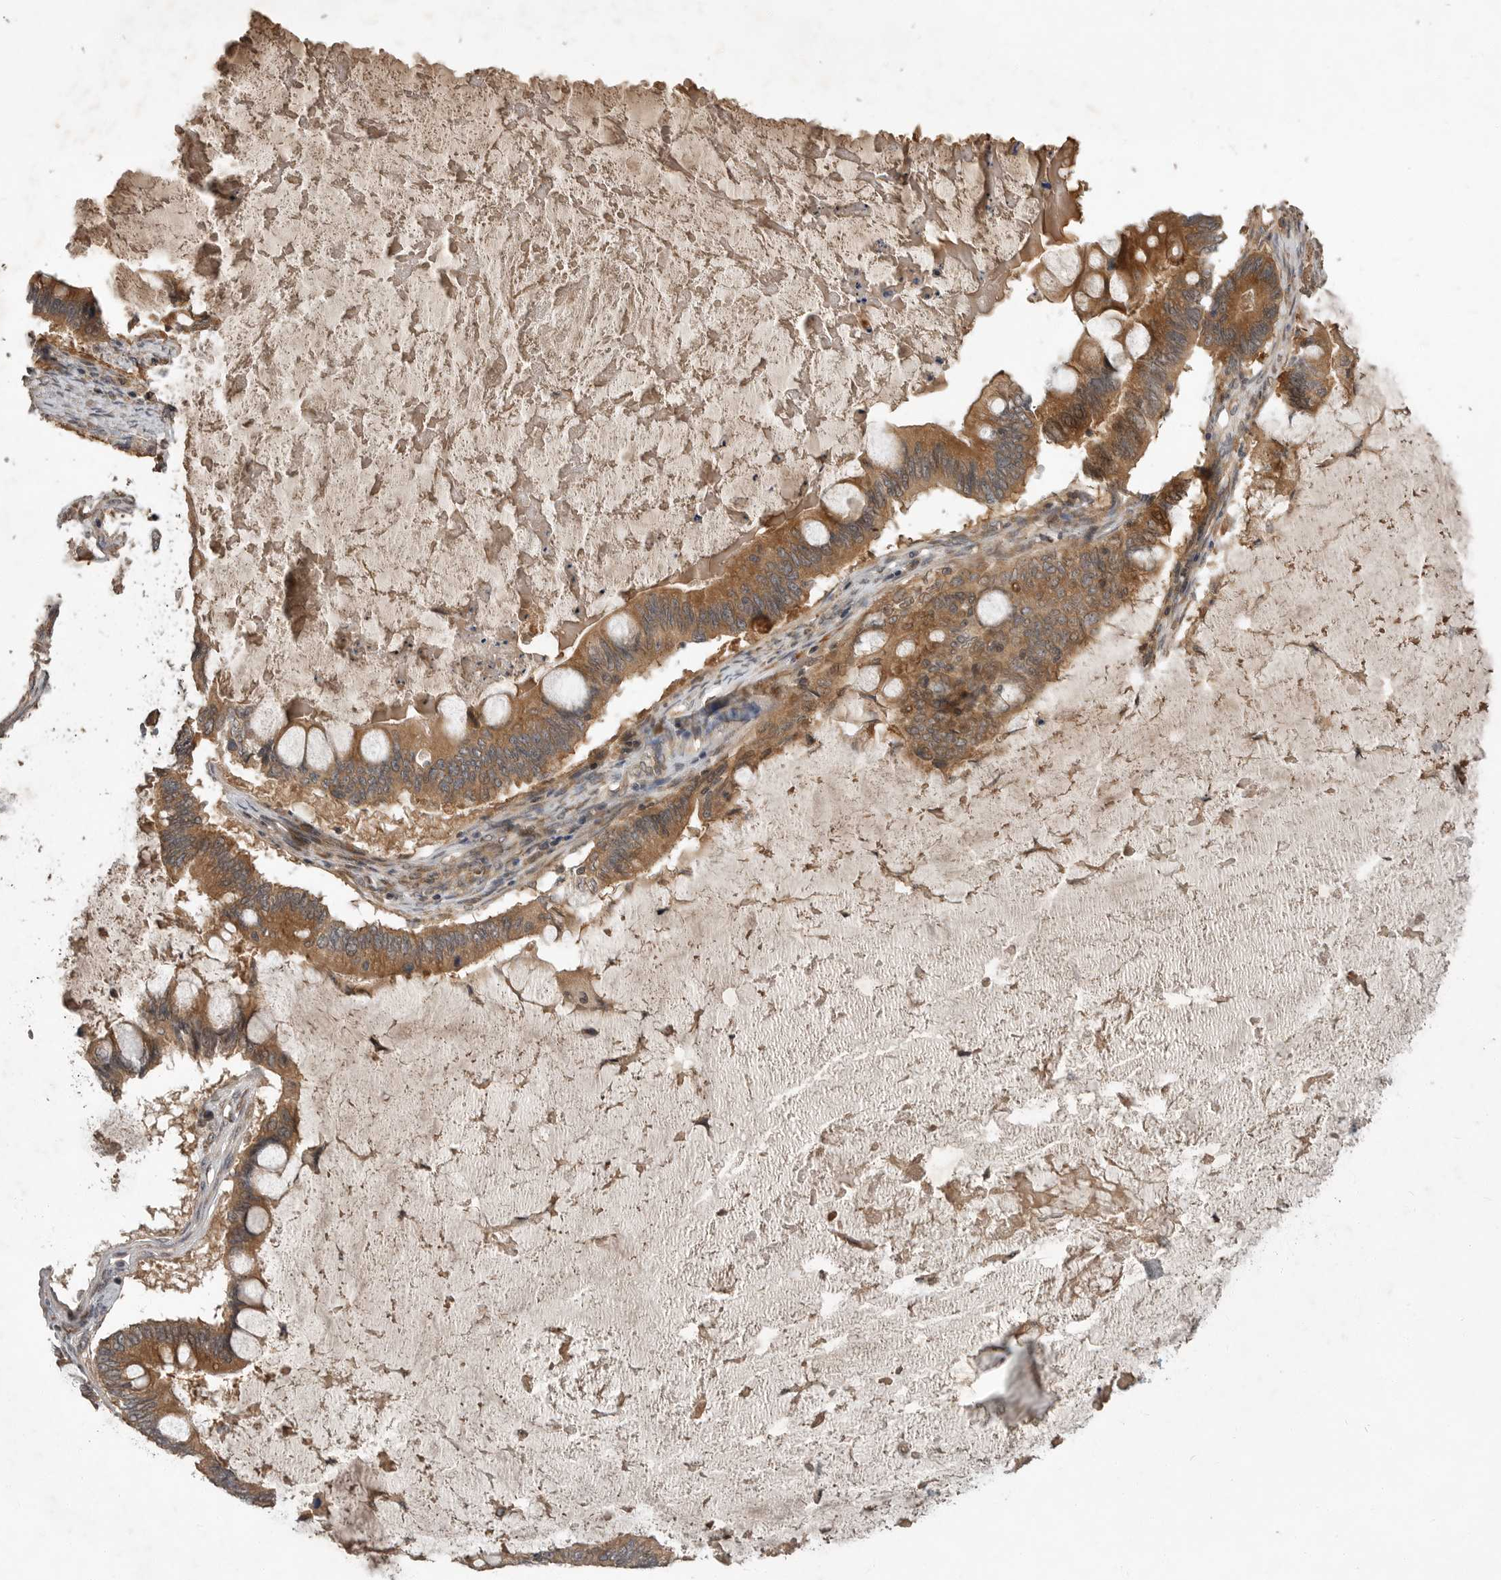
{"staining": {"intensity": "moderate", "quantity": ">75%", "location": "cytoplasmic/membranous"}, "tissue": "ovarian cancer", "cell_type": "Tumor cells", "image_type": "cancer", "snomed": [{"axis": "morphology", "description": "Cystadenocarcinoma, mucinous, NOS"}, {"axis": "topography", "description": "Ovary"}], "caption": "A histopathology image showing moderate cytoplasmic/membranous expression in approximately >75% of tumor cells in ovarian cancer, as visualized by brown immunohistochemical staining.", "gene": "OSBPL9", "patient": {"sex": "female", "age": 61}}